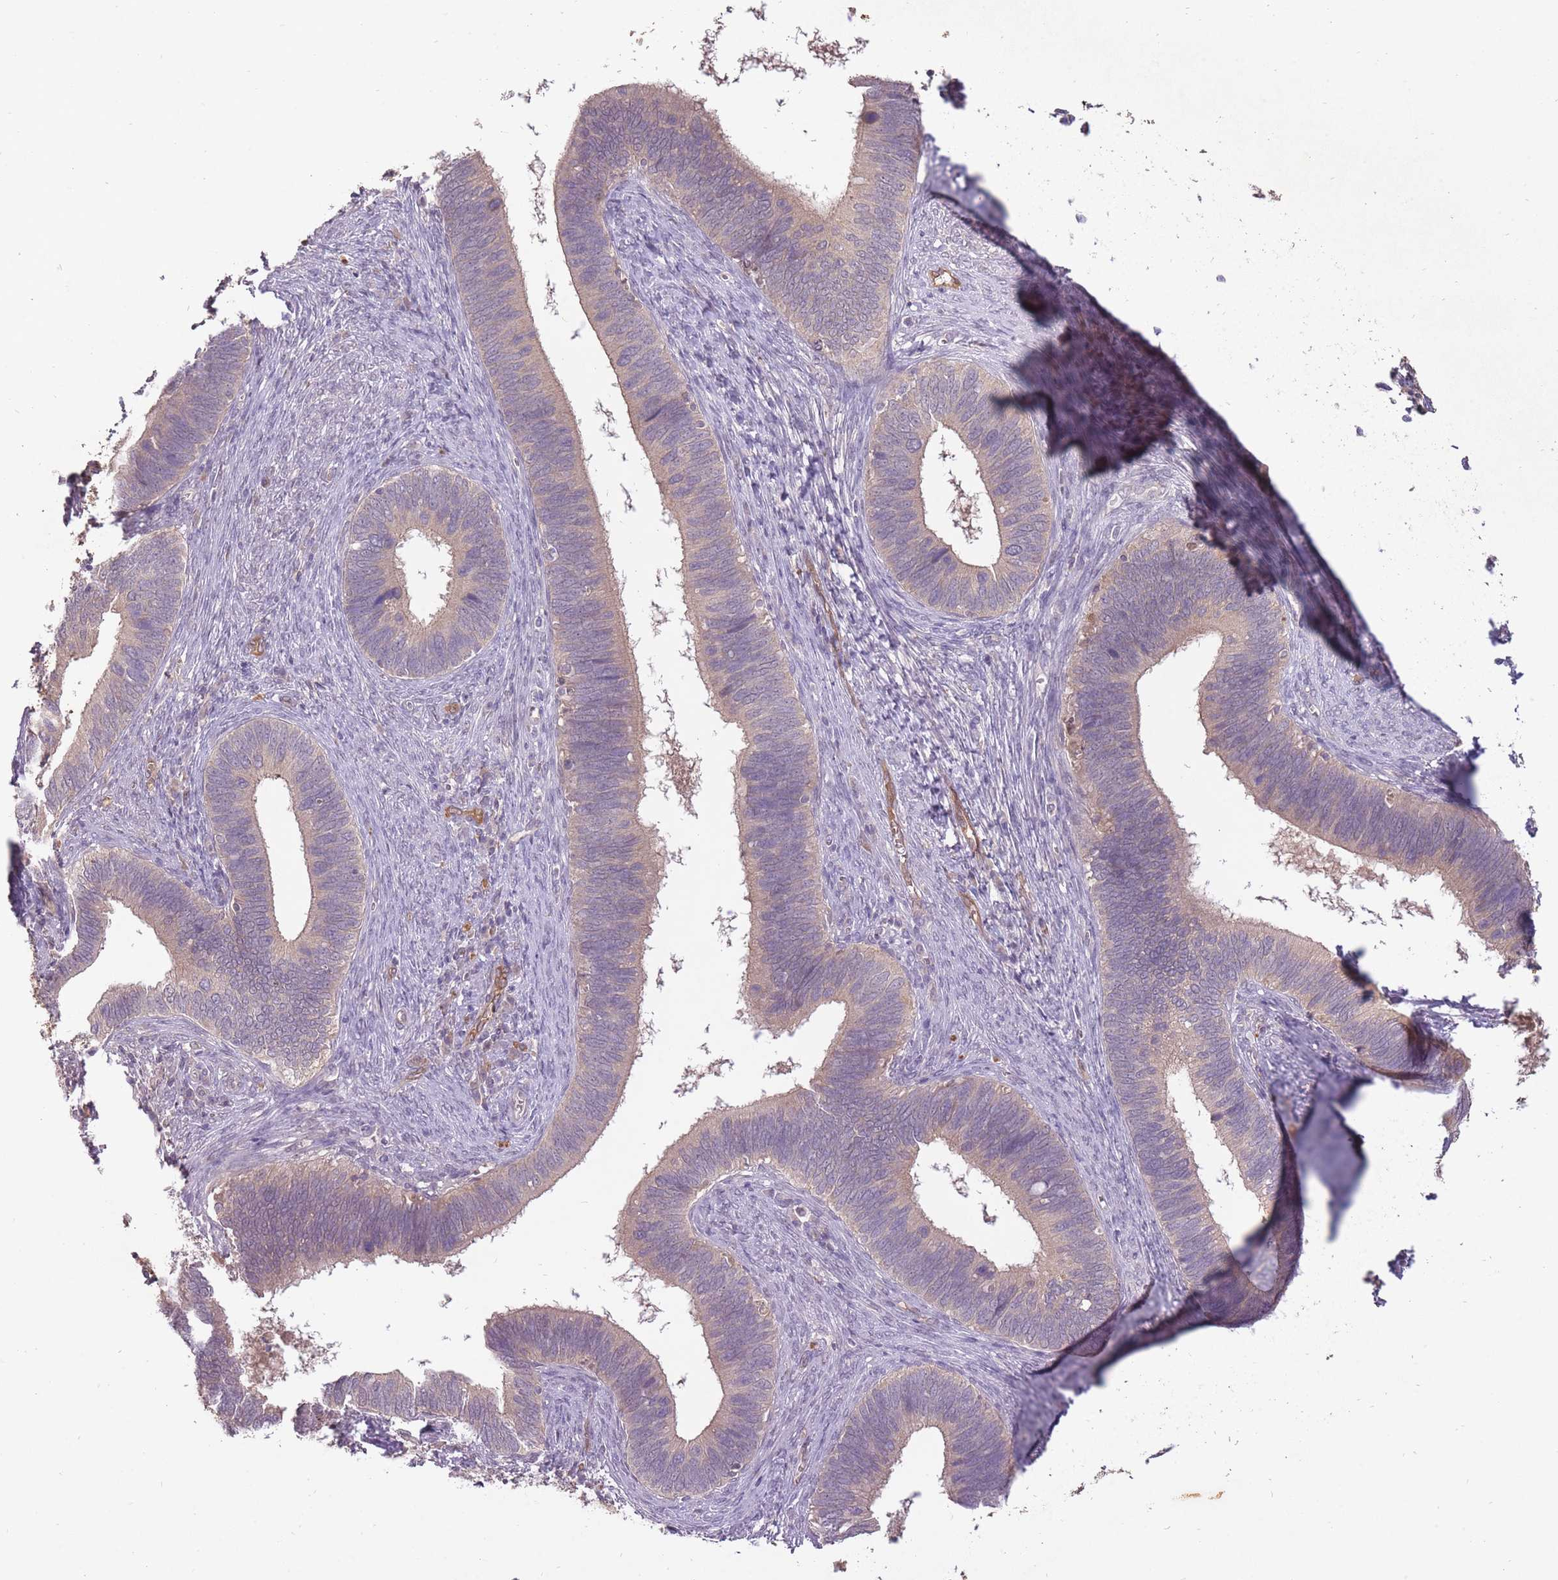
{"staining": {"intensity": "weak", "quantity": "25%-75%", "location": "cytoplasmic/membranous"}, "tissue": "cervical cancer", "cell_type": "Tumor cells", "image_type": "cancer", "snomed": [{"axis": "morphology", "description": "Adenocarcinoma, NOS"}, {"axis": "topography", "description": "Cervix"}], "caption": "High-magnification brightfield microscopy of cervical cancer (adenocarcinoma) stained with DAB (3,3'-diaminobenzidine) (brown) and counterstained with hematoxylin (blue). tumor cells exhibit weak cytoplasmic/membranous positivity is identified in approximately25%-75% of cells.", "gene": "LRATD2", "patient": {"sex": "female", "age": 42}}